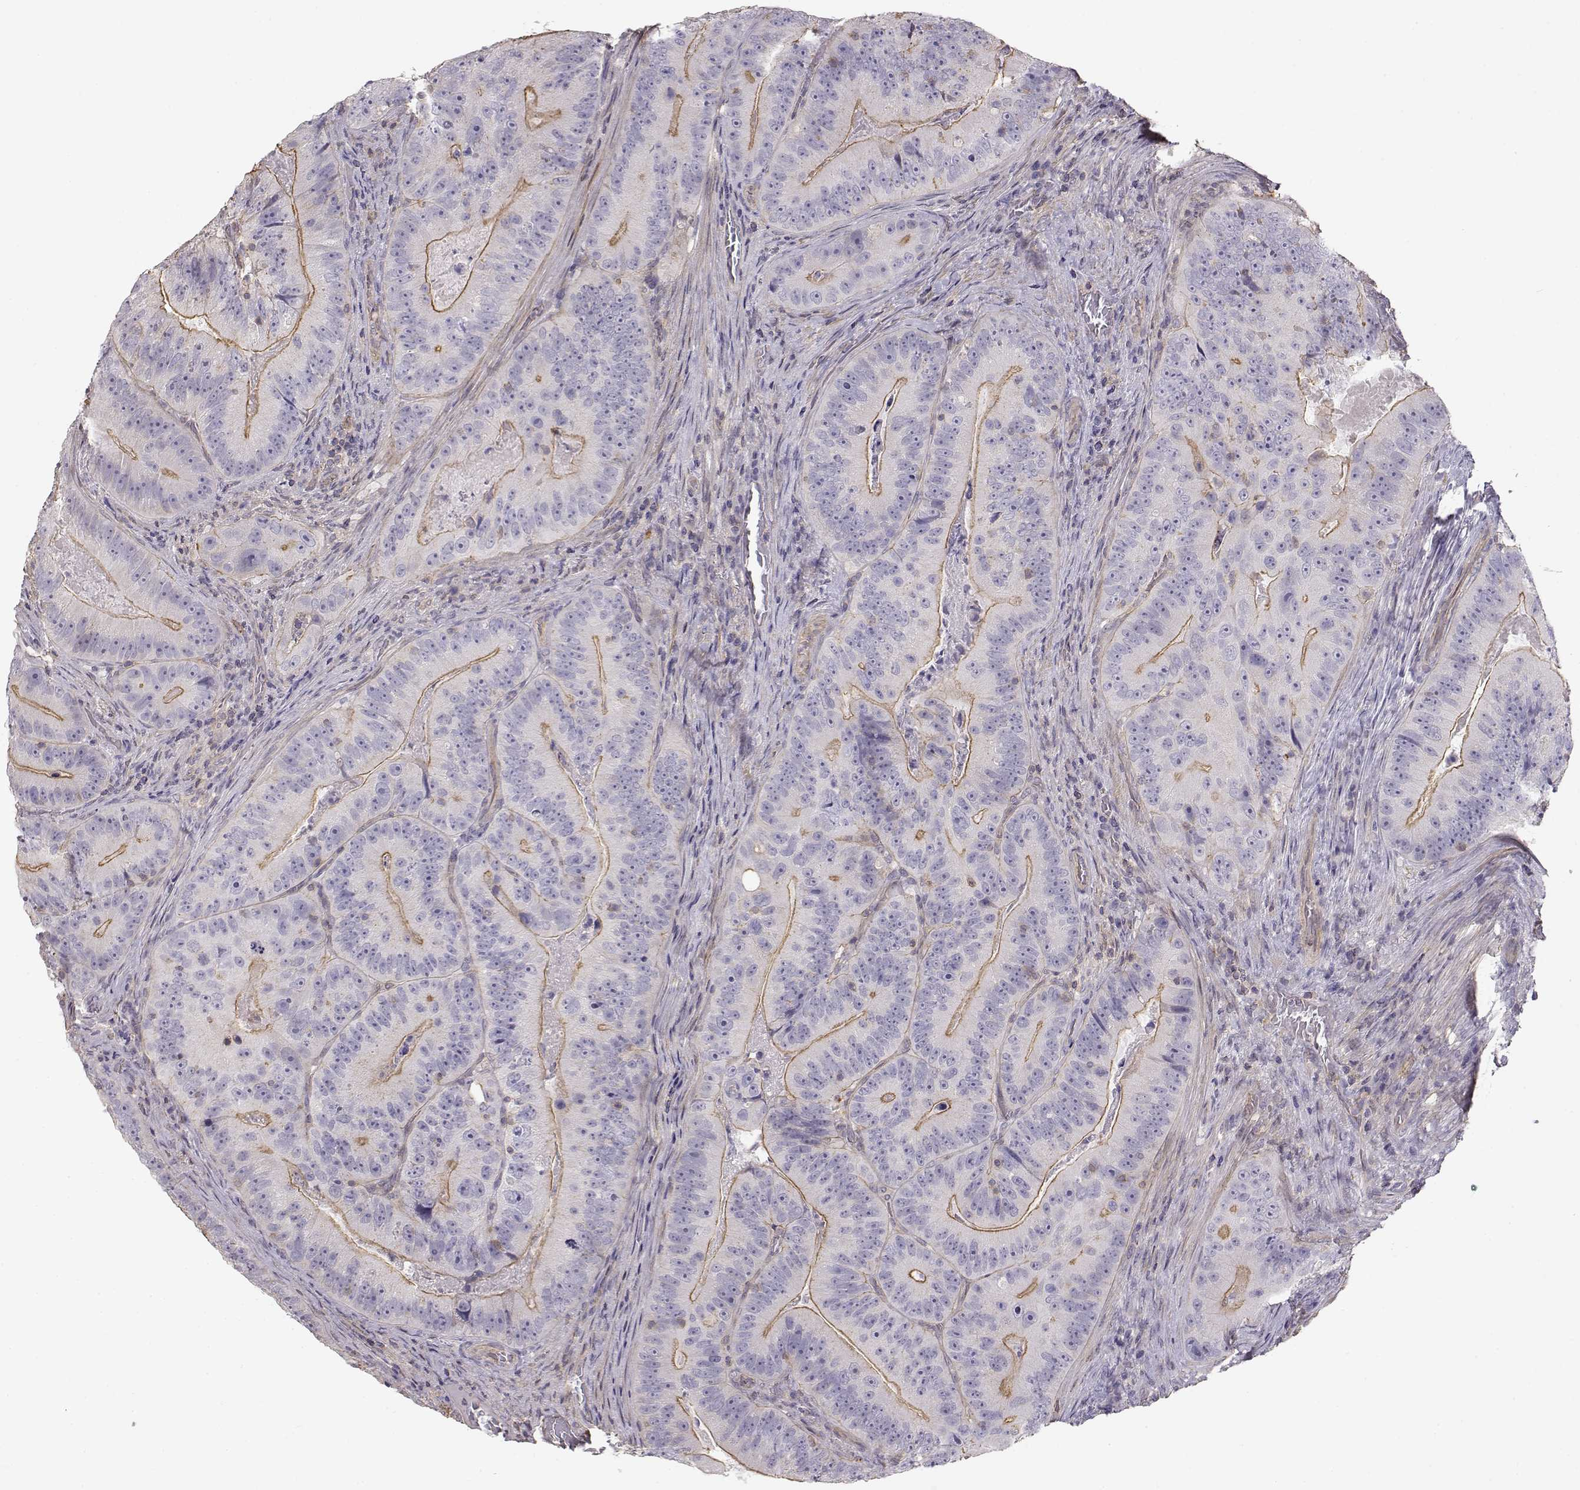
{"staining": {"intensity": "moderate", "quantity": "25%-75%", "location": "cytoplasmic/membranous"}, "tissue": "colorectal cancer", "cell_type": "Tumor cells", "image_type": "cancer", "snomed": [{"axis": "morphology", "description": "Adenocarcinoma, NOS"}, {"axis": "topography", "description": "Colon"}], "caption": "Colorectal cancer stained with DAB (3,3'-diaminobenzidine) immunohistochemistry shows medium levels of moderate cytoplasmic/membranous staining in about 25%-75% of tumor cells.", "gene": "DAPL1", "patient": {"sex": "female", "age": 86}}